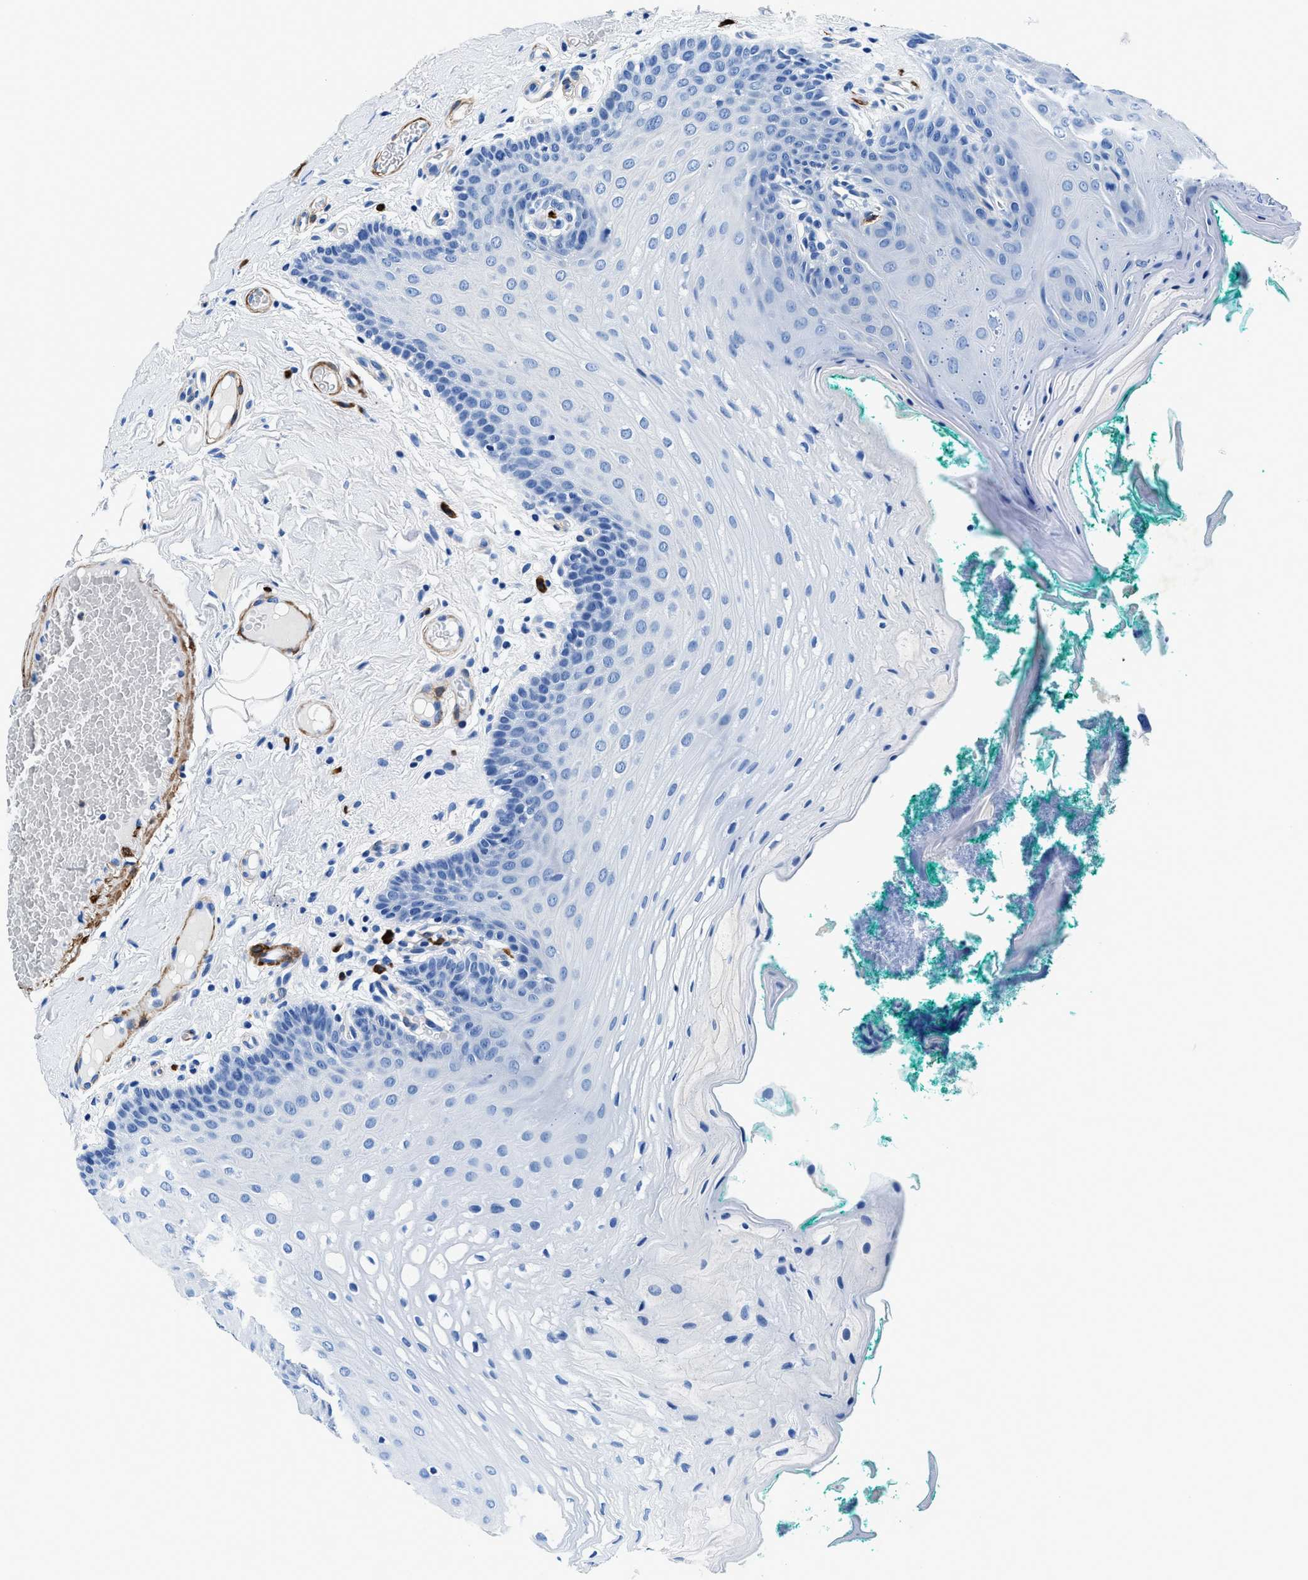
{"staining": {"intensity": "negative", "quantity": "none", "location": "none"}, "tissue": "oral mucosa", "cell_type": "Squamous epithelial cells", "image_type": "normal", "snomed": [{"axis": "morphology", "description": "Normal tissue, NOS"}, {"axis": "topography", "description": "Oral tissue"}], "caption": "Immunohistochemistry of unremarkable human oral mucosa displays no staining in squamous epithelial cells.", "gene": "TEX261", "patient": {"sex": "male", "age": 58}}